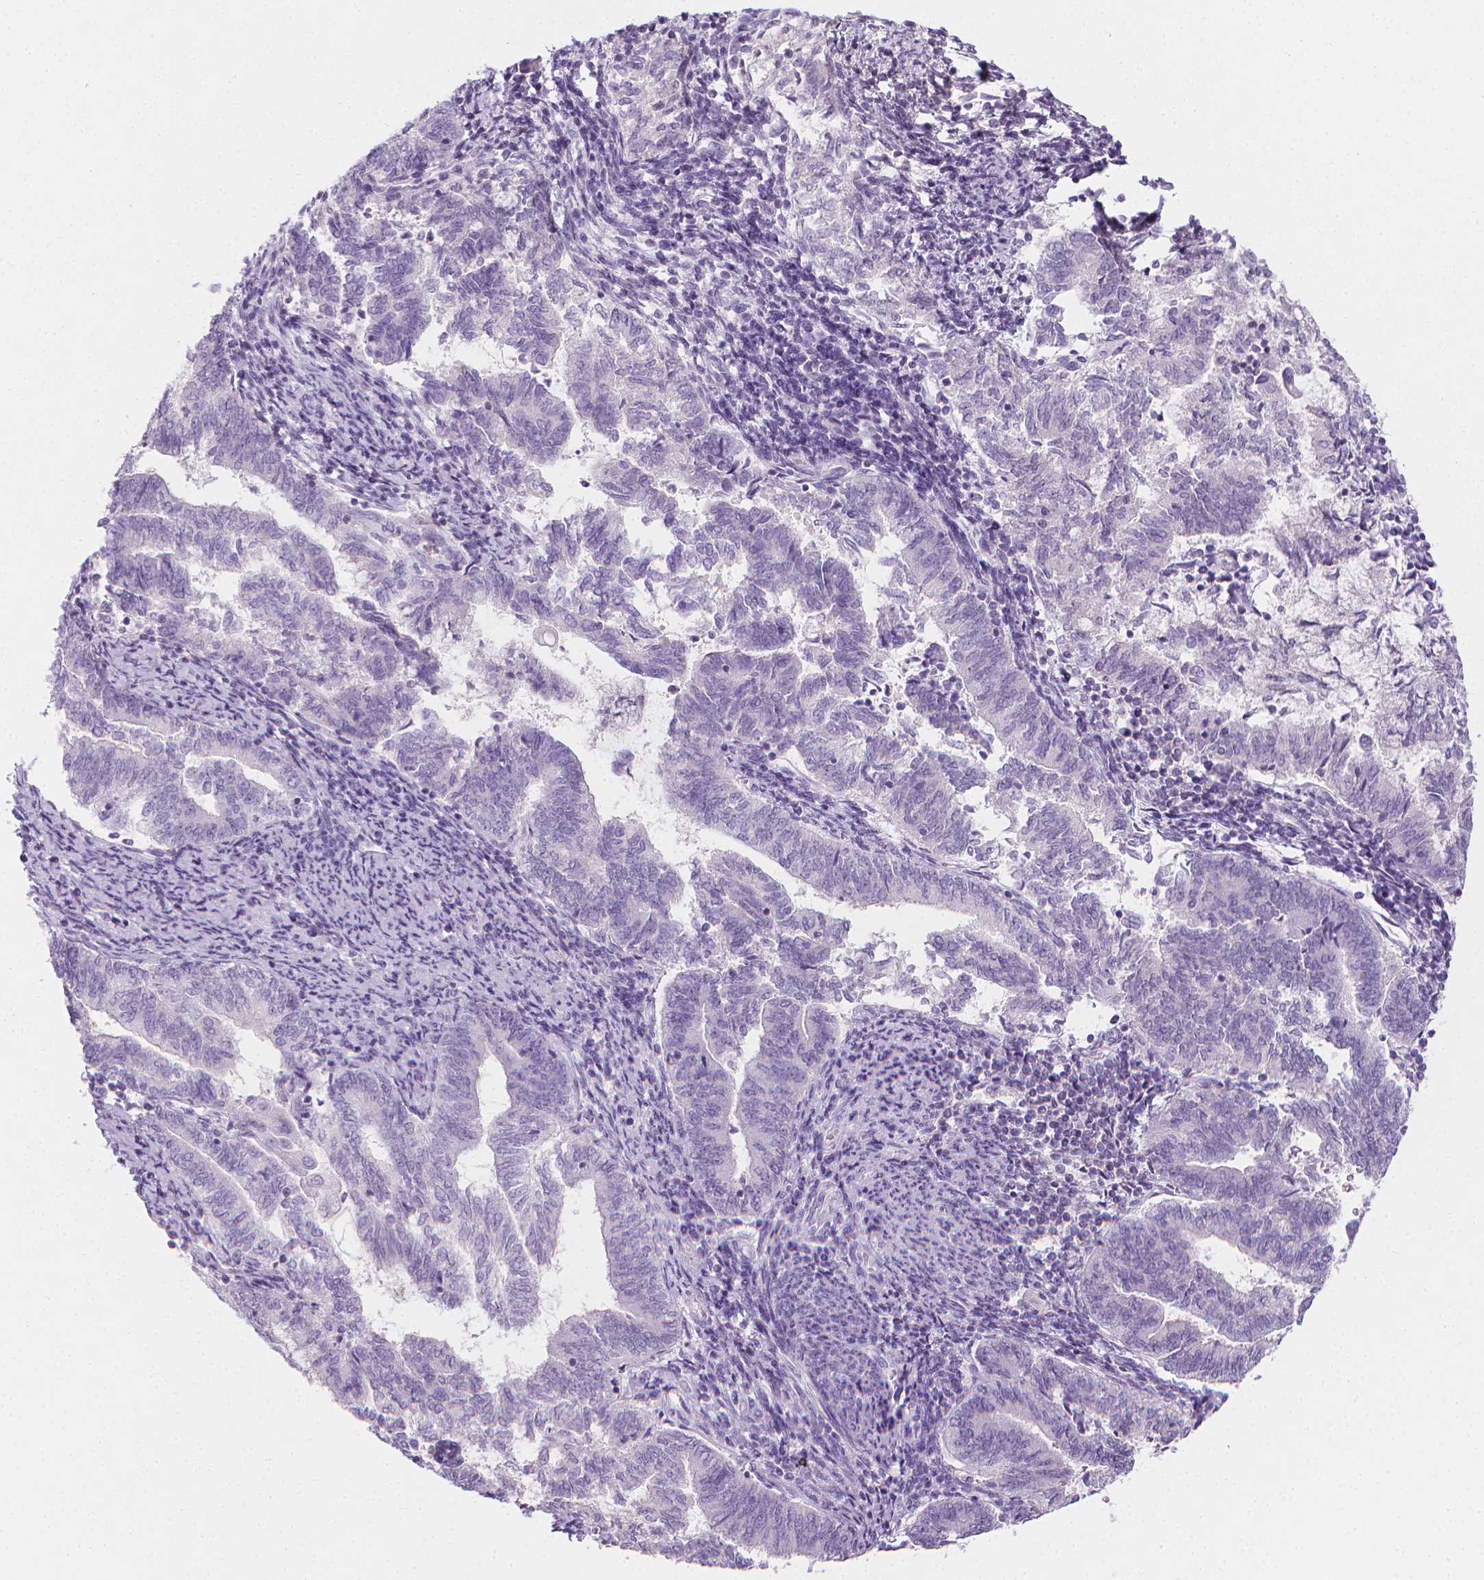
{"staining": {"intensity": "negative", "quantity": "none", "location": "none"}, "tissue": "endometrial cancer", "cell_type": "Tumor cells", "image_type": "cancer", "snomed": [{"axis": "morphology", "description": "Adenocarcinoma, NOS"}, {"axis": "topography", "description": "Endometrium"}], "caption": "The image reveals no staining of tumor cells in endometrial adenocarcinoma.", "gene": "DCAF8L1", "patient": {"sex": "female", "age": 65}}